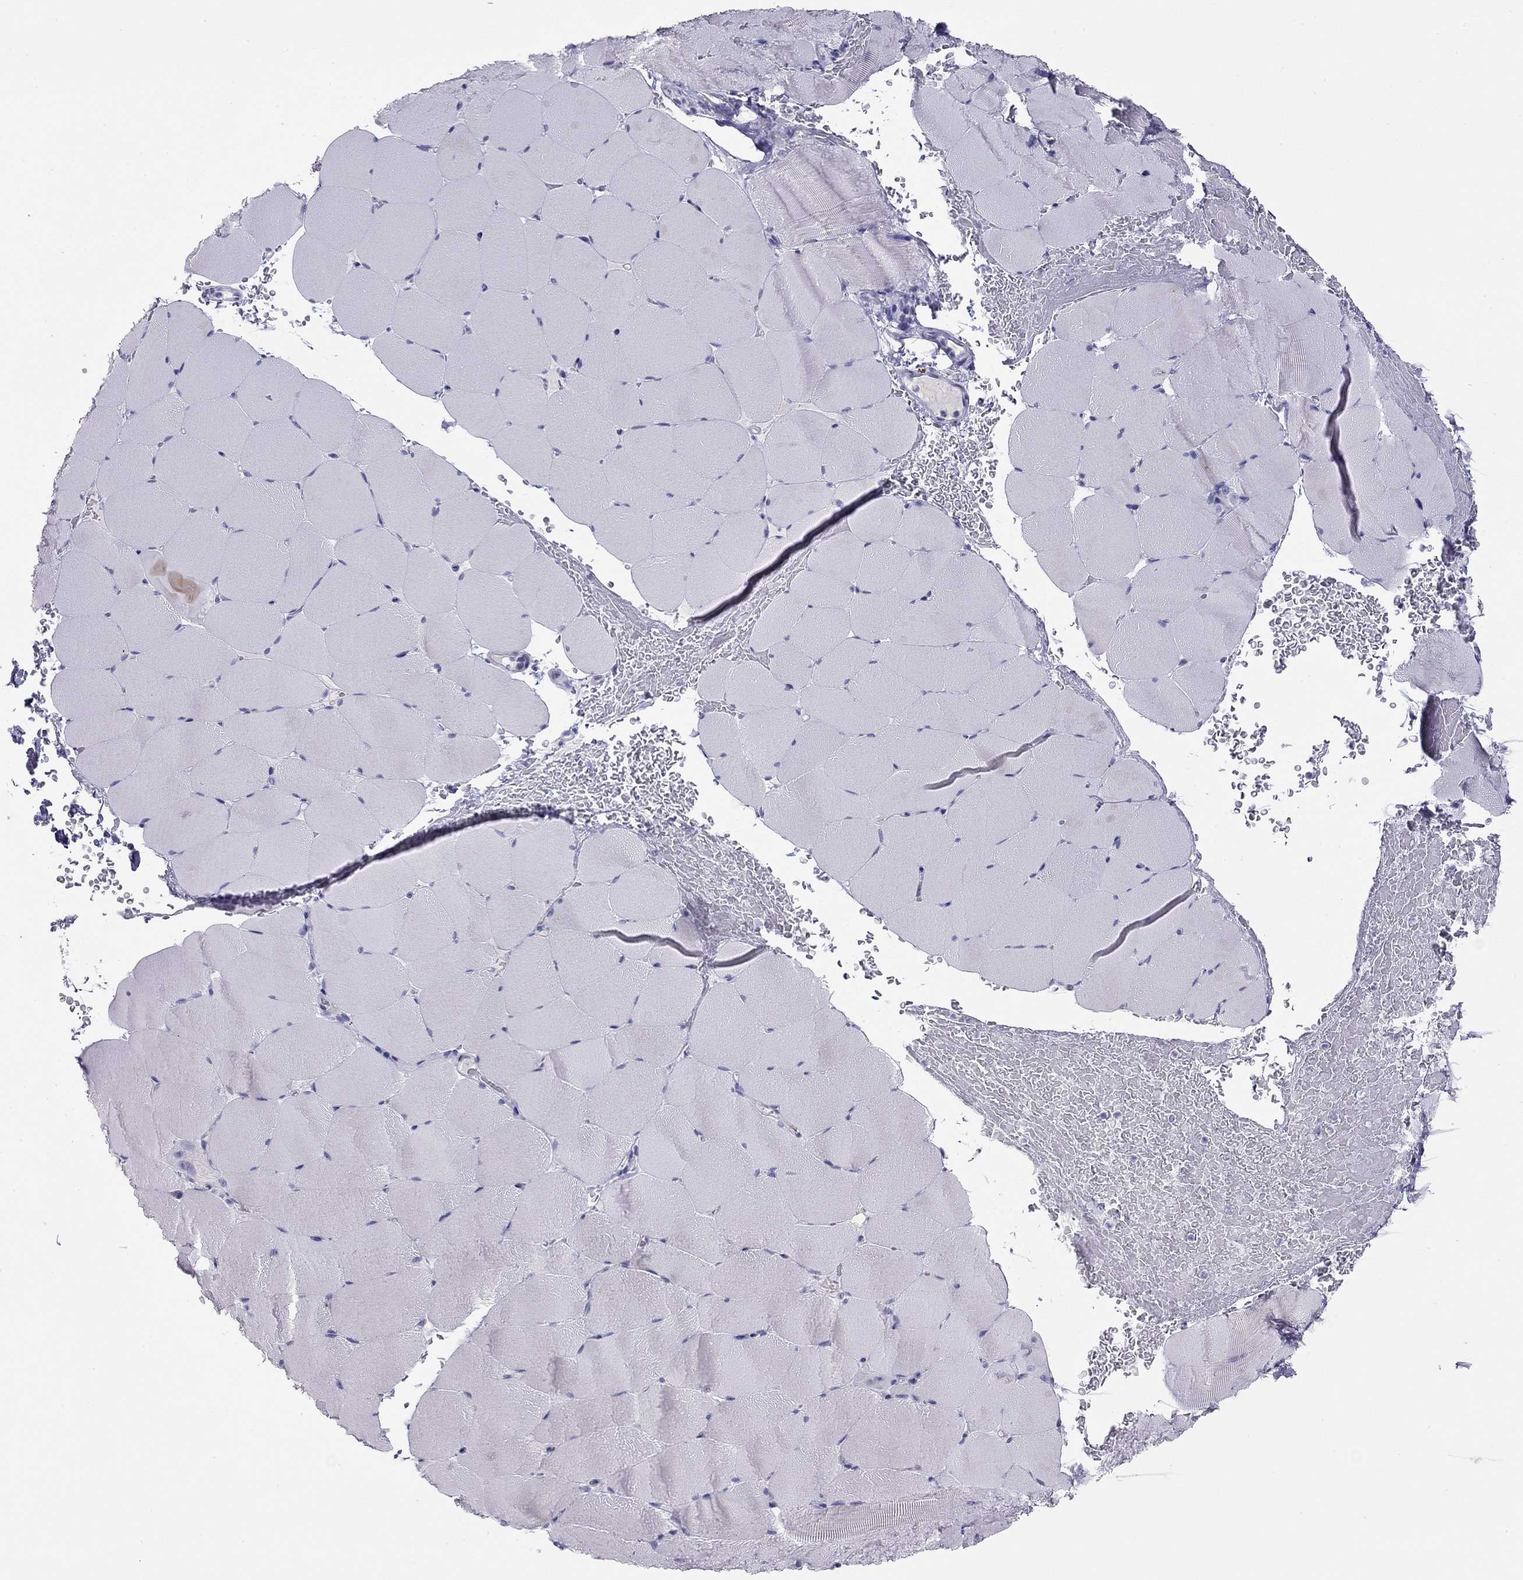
{"staining": {"intensity": "negative", "quantity": "none", "location": "none"}, "tissue": "skeletal muscle", "cell_type": "Myocytes", "image_type": "normal", "snomed": [{"axis": "morphology", "description": "Normal tissue, NOS"}, {"axis": "topography", "description": "Skeletal muscle"}], "caption": "IHC image of benign human skeletal muscle stained for a protein (brown), which exhibits no expression in myocytes. (DAB immunohistochemistry (IHC), high magnification).", "gene": "KCNV2", "patient": {"sex": "female", "age": 37}}